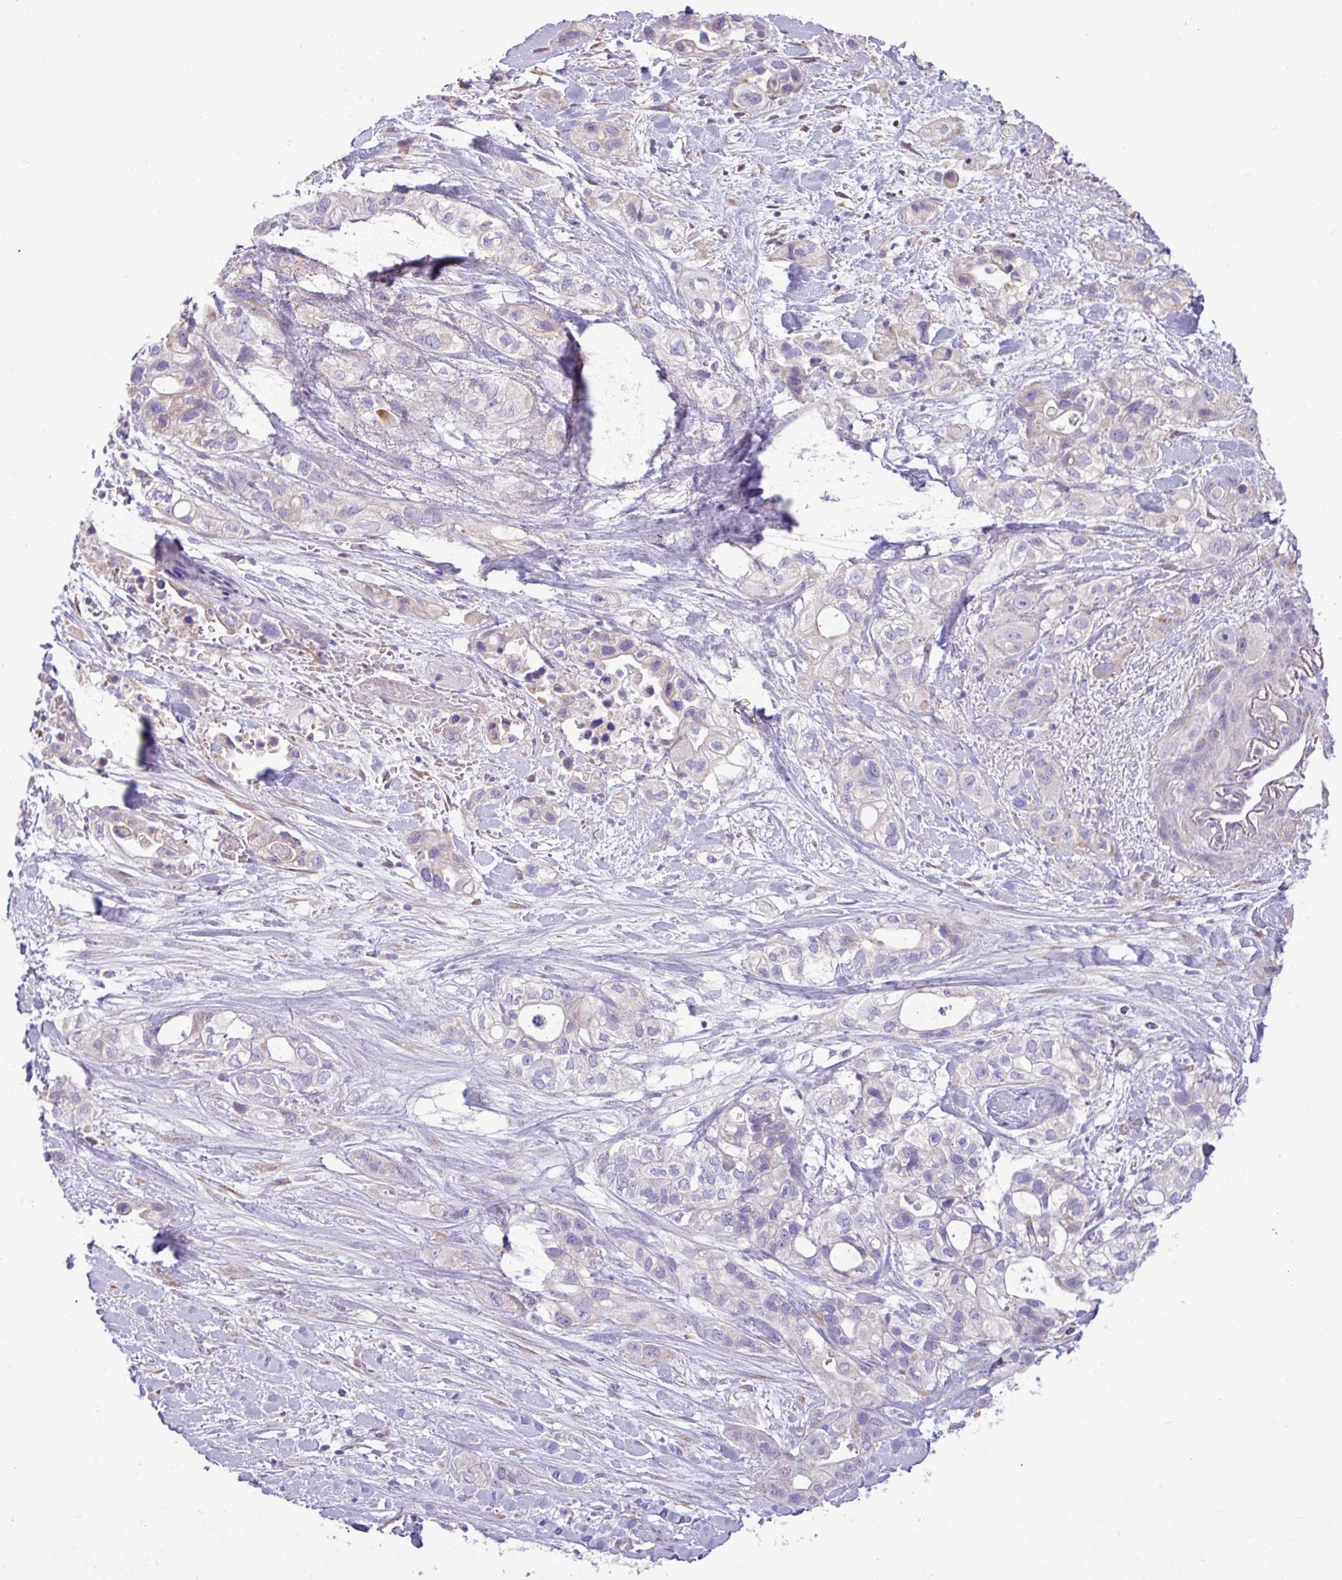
{"staining": {"intensity": "negative", "quantity": "none", "location": "none"}, "tissue": "pancreatic cancer", "cell_type": "Tumor cells", "image_type": "cancer", "snomed": [{"axis": "morphology", "description": "Adenocarcinoma, NOS"}, {"axis": "topography", "description": "Pancreas"}], "caption": "Immunohistochemistry (IHC) of pancreatic cancer (adenocarcinoma) shows no staining in tumor cells.", "gene": "IRGC", "patient": {"sex": "male", "age": 44}}